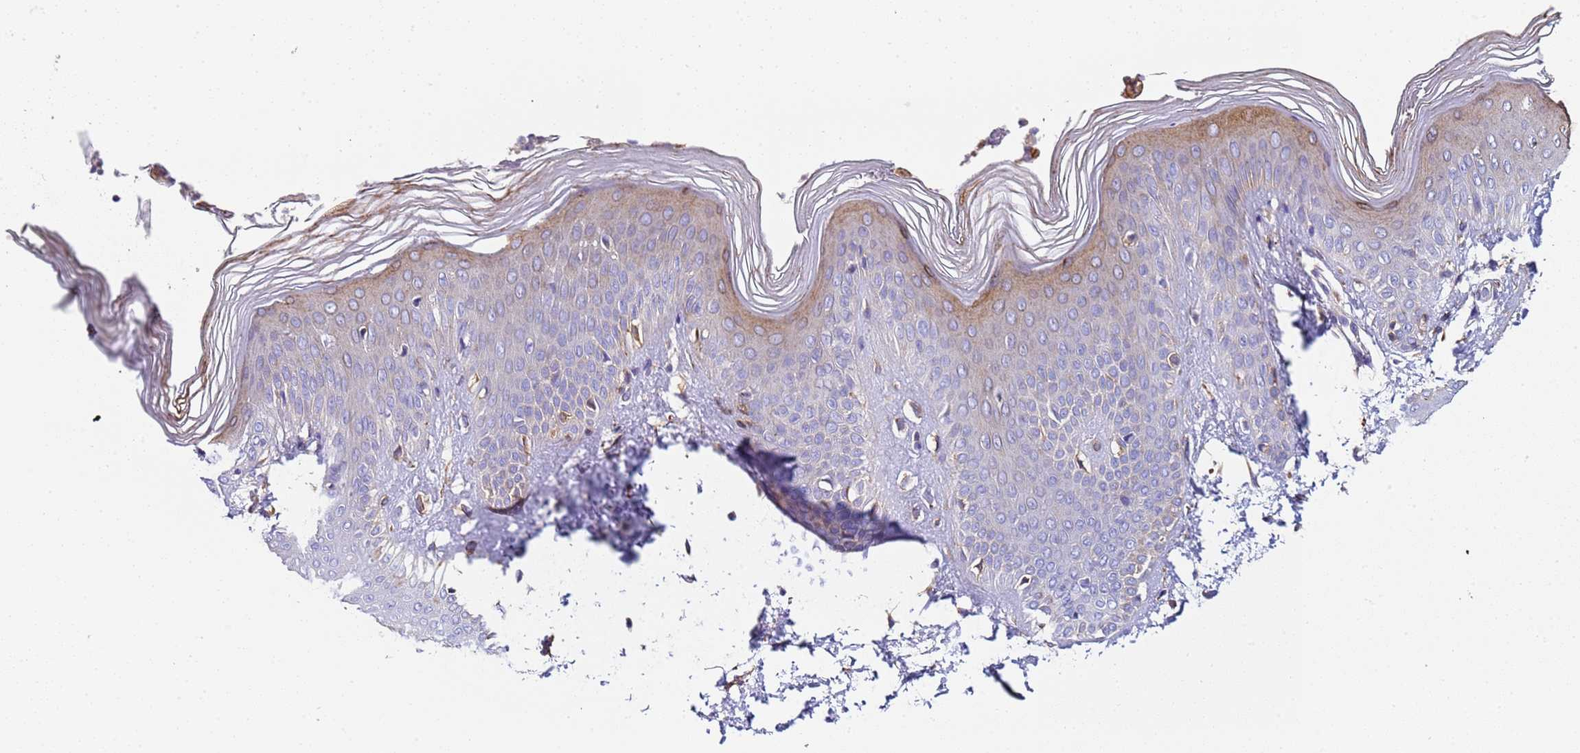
{"staining": {"intensity": "moderate", "quantity": "25%-75%", "location": "cytoplasmic/membranous"}, "tissue": "skin", "cell_type": "Epidermal cells", "image_type": "normal", "snomed": [{"axis": "morphology", "description": "Normal tissue, NOS"}, {"axis": "morphology", "description": "Inflammation, NOS"}, {"axis": "topography", "description": "Soft tissue"}, {"axis": "topography", "description": "Anal"}], "caption": "This histopathology image displays immunohistochemistry (IHC) staining of normal skin, with medium moderate cytoplasmic/membranous staining in approximately 25%-75% of epidermal cells.", "gene": "PAQR7", "patient": {"sex": "female", "age": 15}}